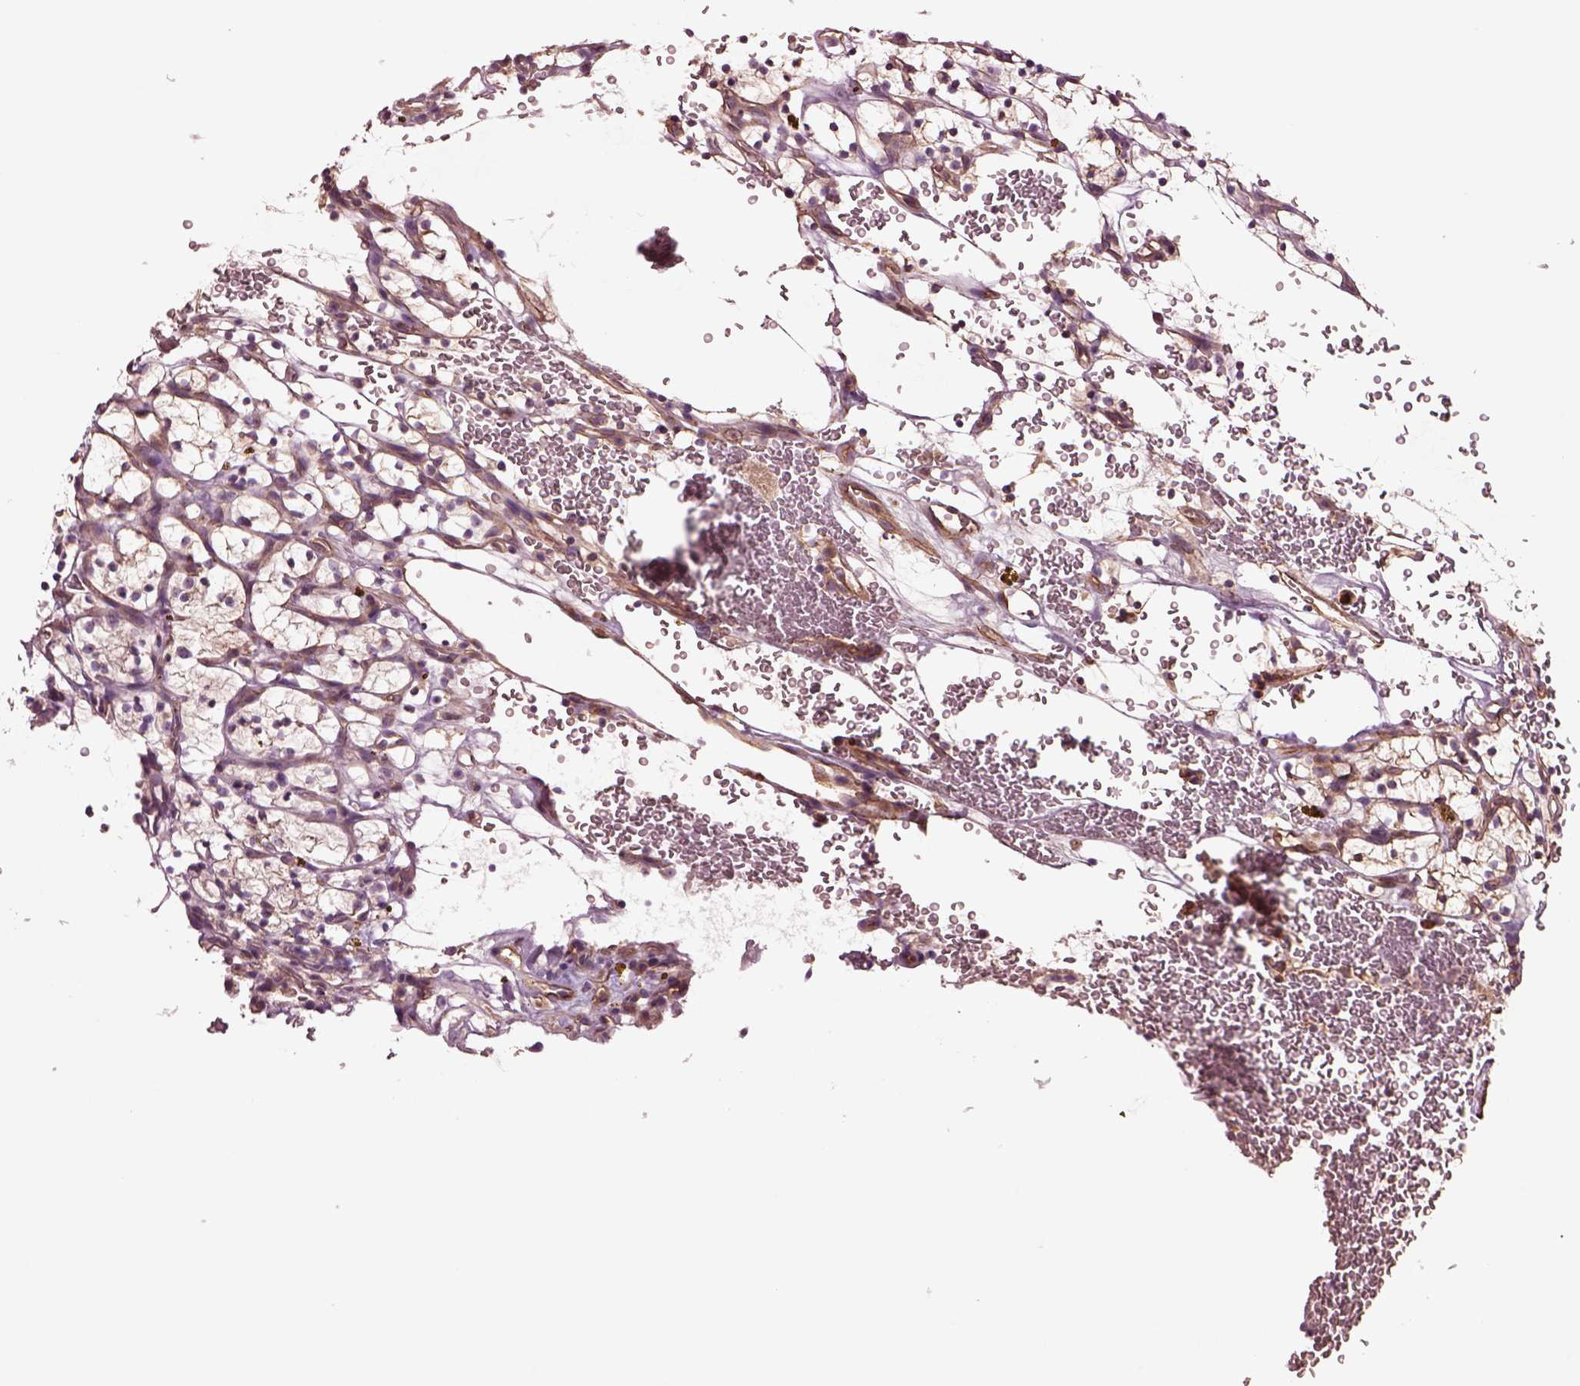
{"staining": {"intensity": "negative", "quantity": "none", "location": "none"}, "tissue": "renal cancer", "cell_type": "Tumor cells", "image_type": "cancer", "snomed": [{"axis": "morphology", "description": "Adenocarcinoma, NOS"}, {"axis": "topography", "description": "Kidney"}], "caption": "High power microscopy image of an IHC histopathology image of renal cancer (adenocarcinoma), revealing no significant positivity in tumor cells. Brightfield microscopy of IHC stained with DAB (brown) and hematoxylin (blue), captured at high magnification.", "gene": "HTR1B", "patient": {"sex": "female", "age": 64}}